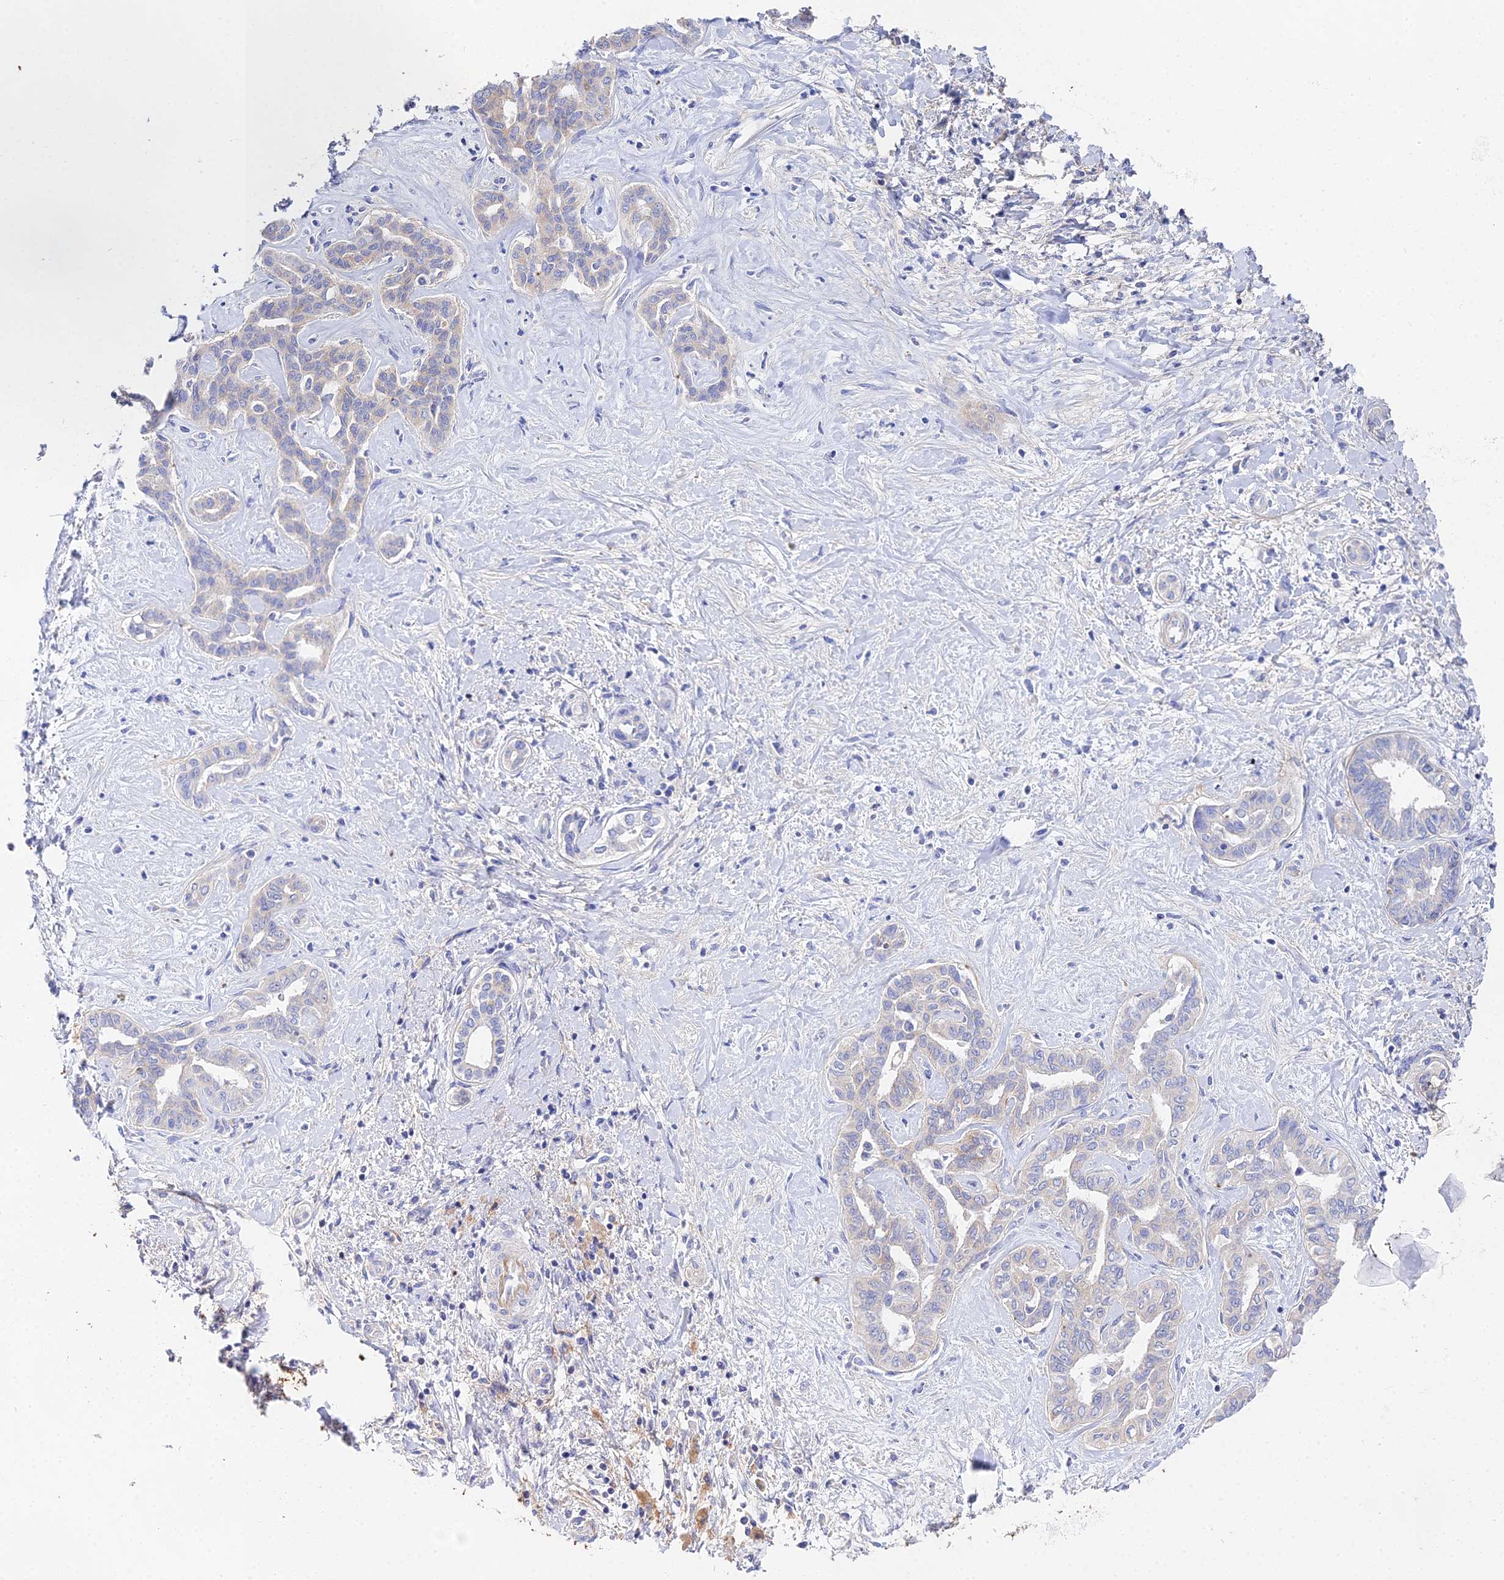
{"staining": {"intensity": "negative", "quantity": "none", "location": "none"}, "tissue": "liver cancer", "cell_type": "Tumor cells", "image_type": "cancer", "snomed": [{"axis": "morphology", "description": "Cholangiocarcinoma"}, {"axis": "topography", "description": "Liver"}], "caption": "The IHC histopathology image has no significant positivity in tumor cells of liver cancer (cholangiocarcinoma) tissue.", "gene": "PPP2R2C", "patient": {"sex": "female", "age": 77}}